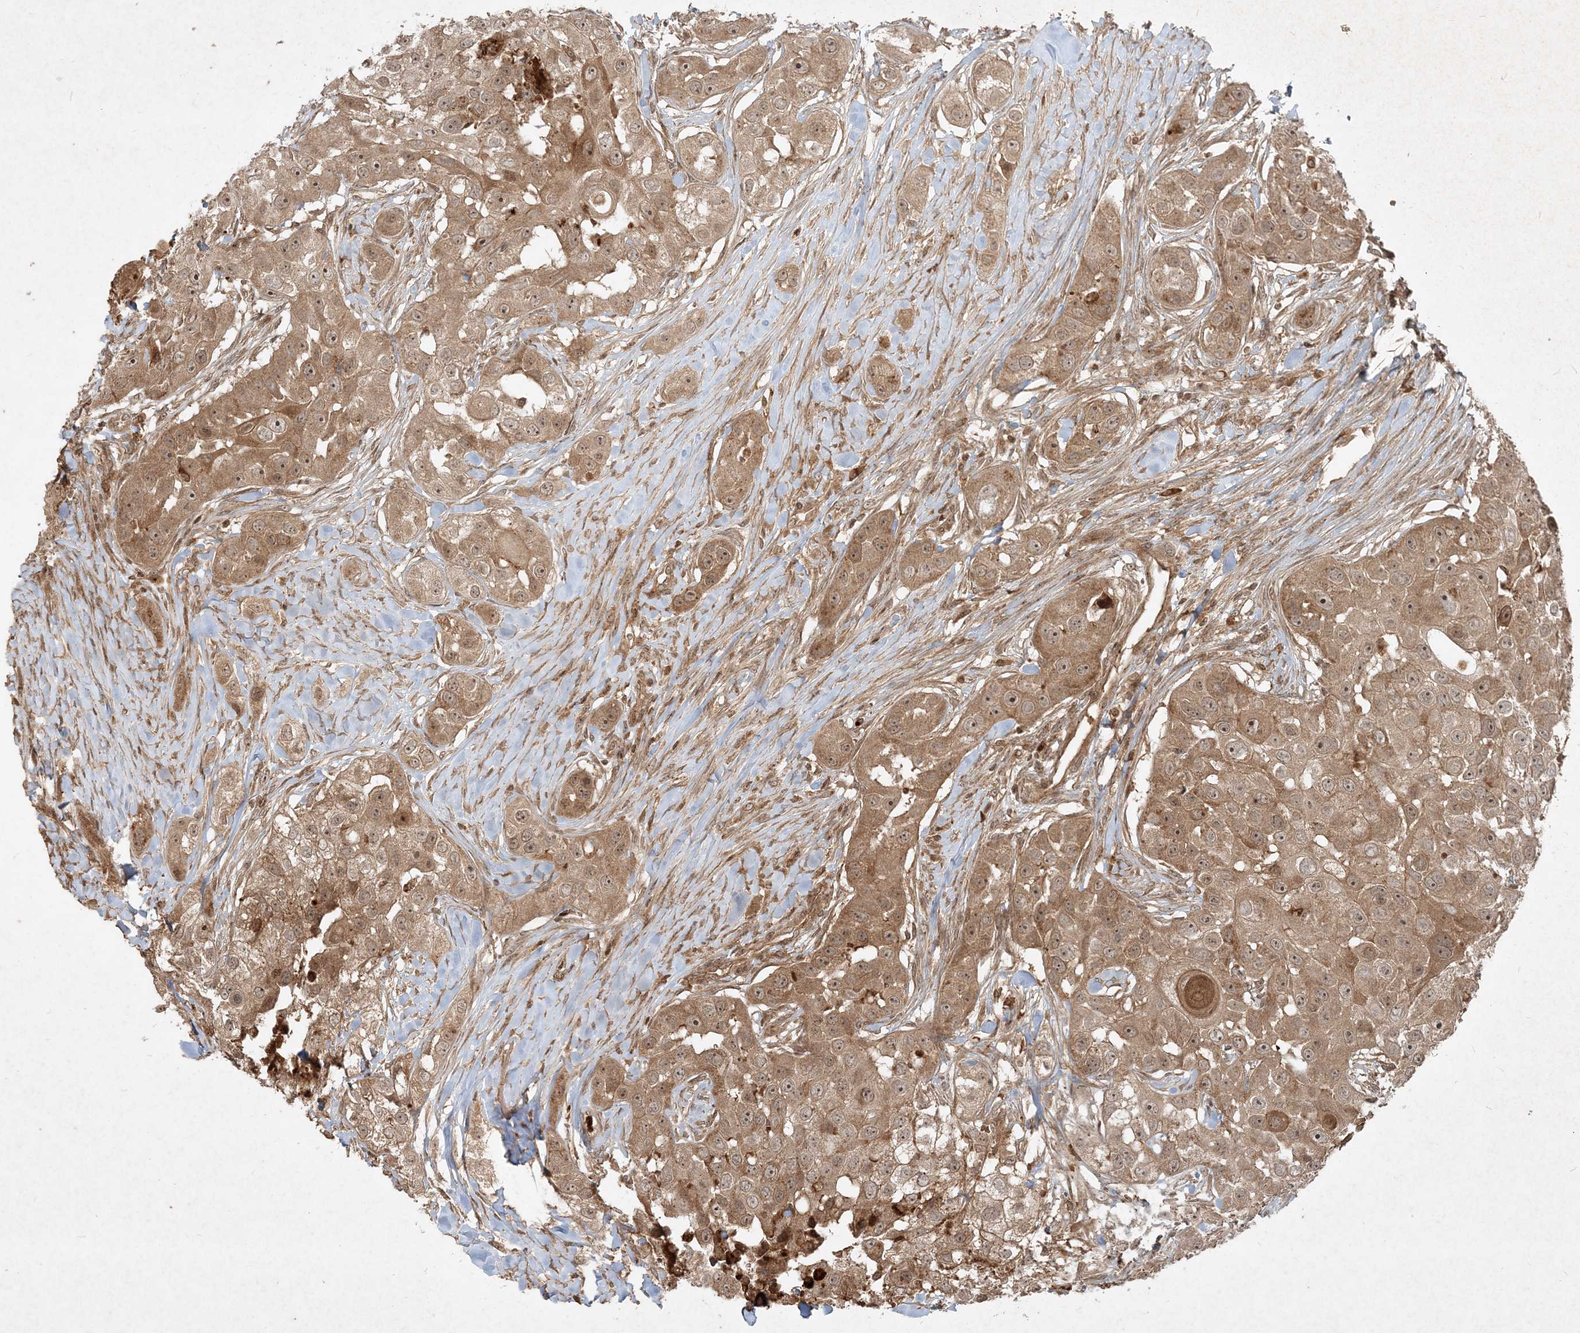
{"staining": {"intensity": "moderate", "quantity": ">75%", "location": "cytoplasmic/membranous,nuclear"}, "tissue": "head and neck cancer", "cell_type": "Tumor cells", "image_type": "cancer", "snomed": [{"axis": "morphology", "description": "Normal tissue, NOS"}, {"axis": "morphology", "description": "Squamous cell carcinoma, NOS"}, {"axis": "topography", "description": "Skeletal muscle"}, {"axis": "topography", "description": "Head-Neck"}], "caption": "Brown immunohistochemical staining in head and neck squamous cell carcinoma demonstrates moderate cytoplasmic/membranous and nuclear staining in approximately >75% of tumor cells. (Stains: DAB in brown, nuclei in blue, Microscopy: brightfield microscopy at high magnification).", "gene": "NARS1", "patient": {"sex": "male", "age": 51}}